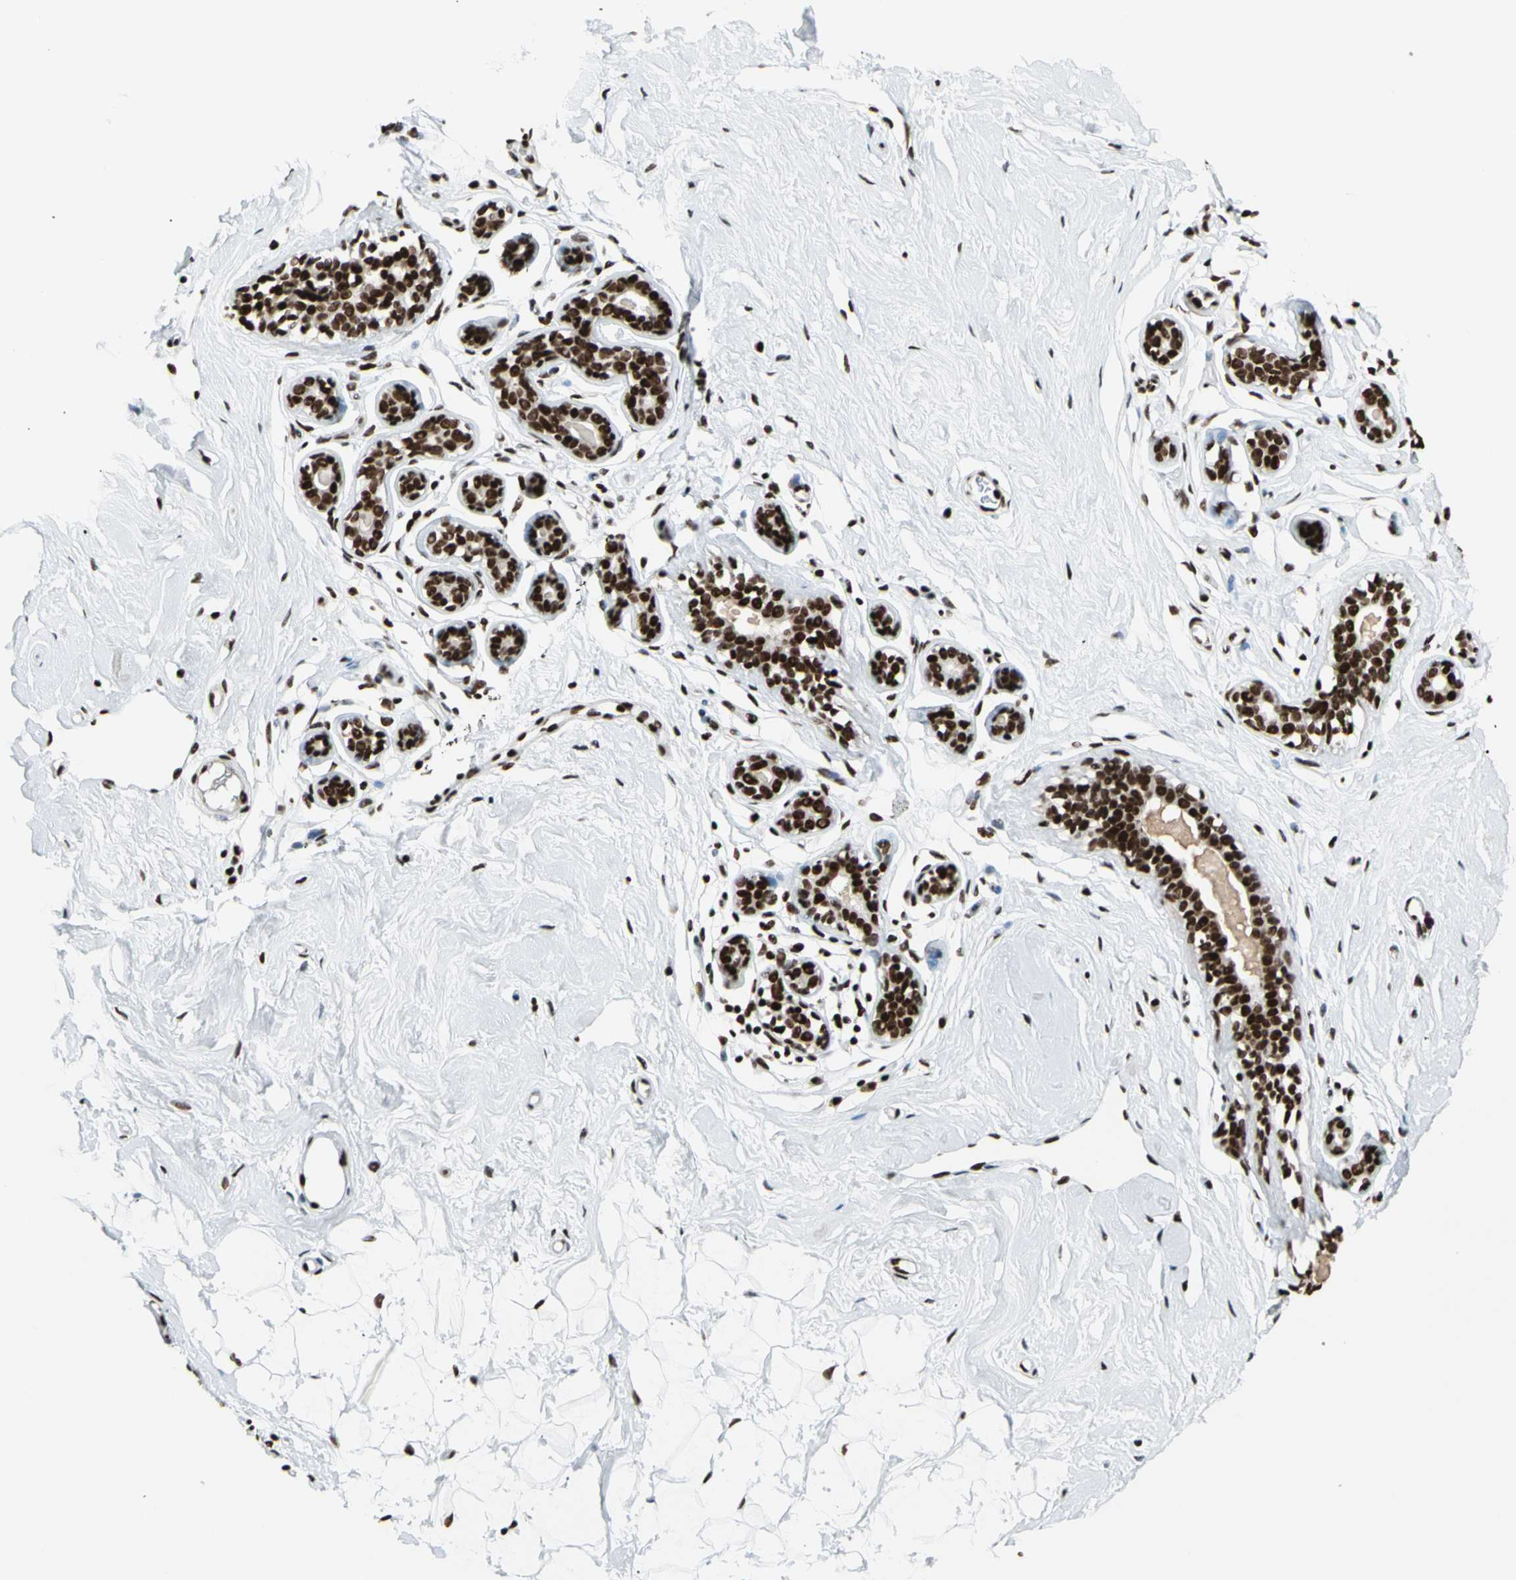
{"staining": {"intensity": "strong", "quantity": ">75%", "location": "nuclear"}, "tissue": "breast", "cell_type": "Adipocytes", "image_type": "normal", "snomed": [{"axis": "morphology", "description": "Normal tissue, NOS"}, {"axis": "topography", "description": "Breast"}], "caption": "An image showing strong nuclear expression in about >75% of adipocytes in benign breast, as visualized by brown immunohistochemical staining.", "gene": "CCAR1", "patient": {"sex": "female", "age": 23}}